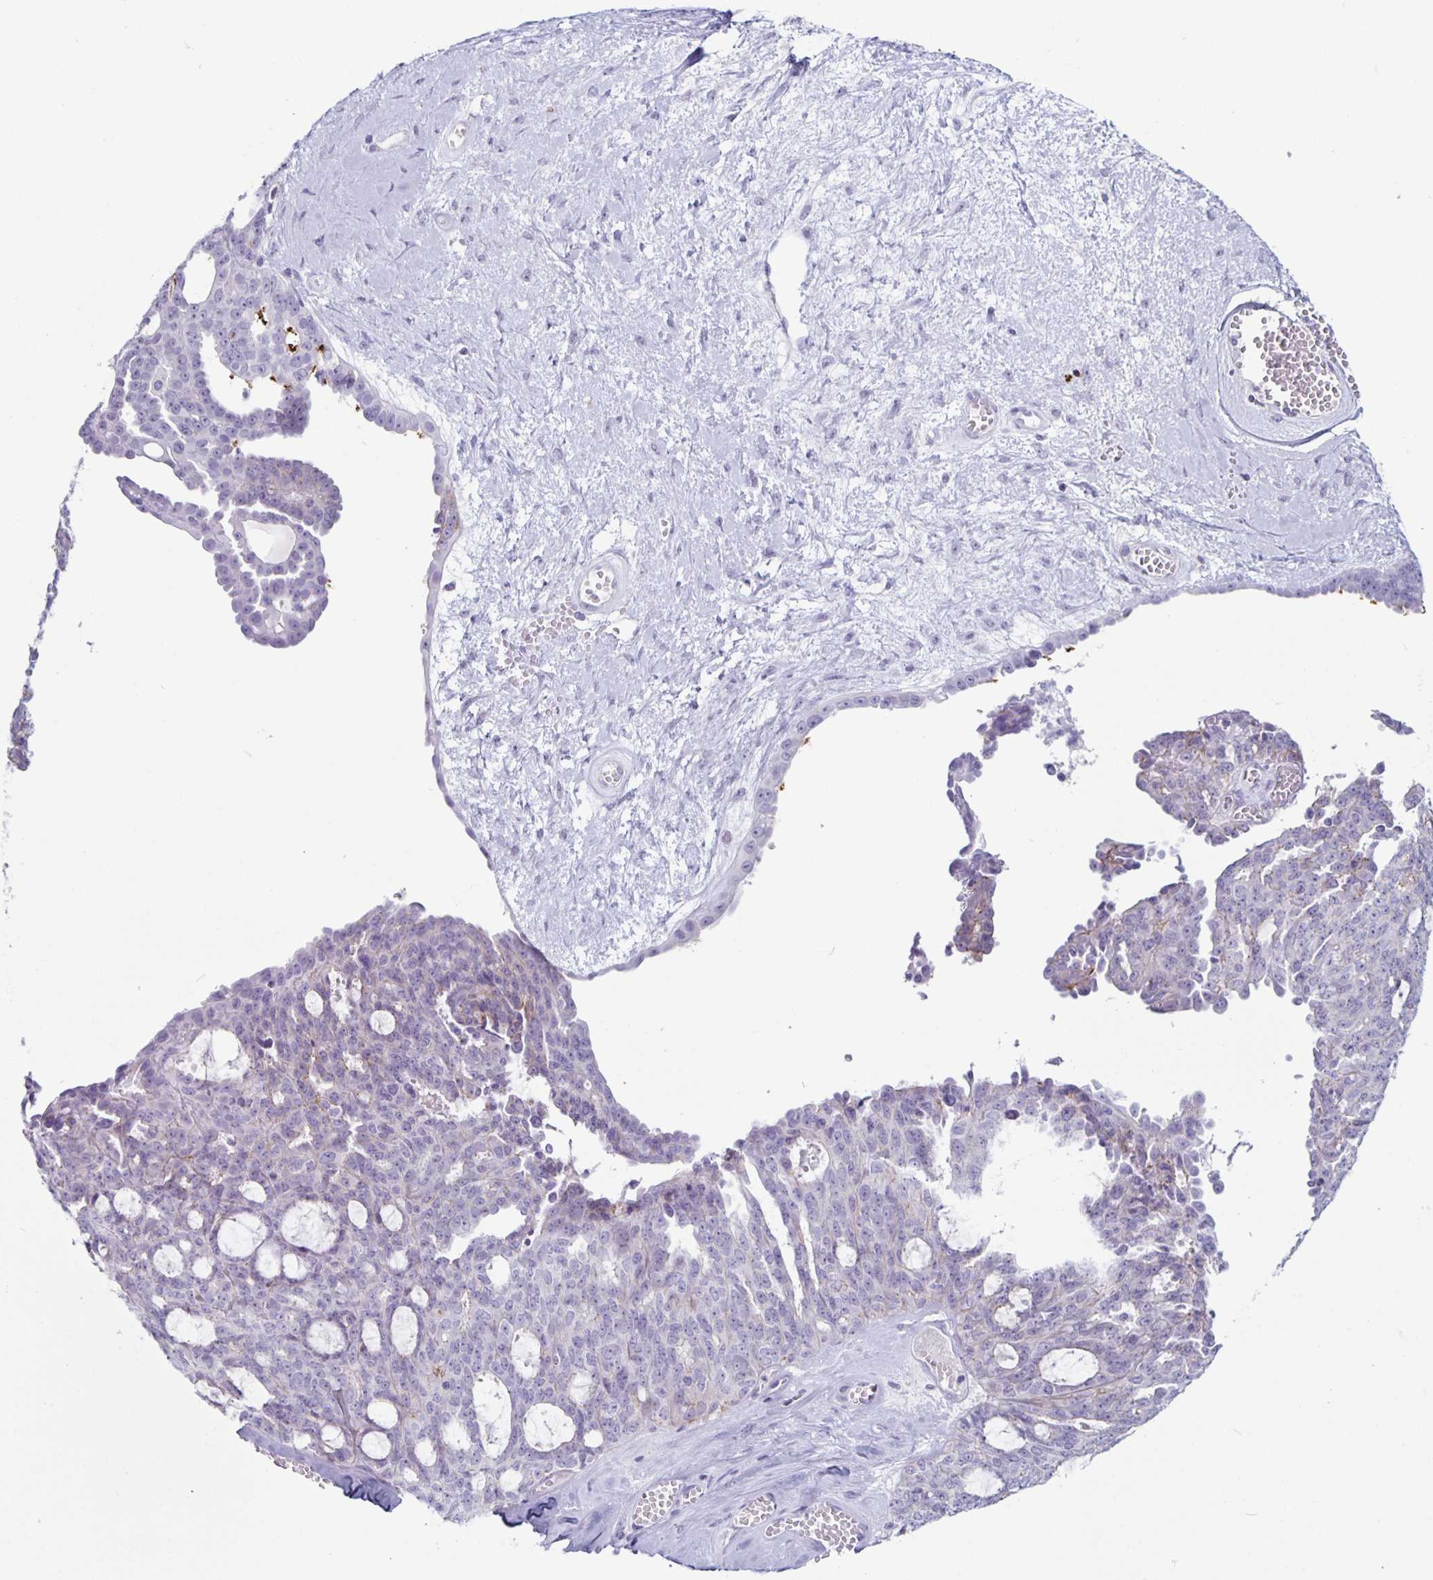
{"staining": {"intensity": "negative", "quantity": "none", "location": "none"}, "tissue": "ovarian cancer", "cell_type": "Tumor cells", "image_type": "cancer", "snomed": [{"axis": "morphology", "description": "Cystadenocarcinoma, serous, NOS"}, {"axis": "topography", "description": "Ovary"}], "caption": "Immunohistochemistry image of neoplastic tissue: human ovarian serous cystadenocarcinoma stained with DAB (3,3'-diaminobenzidine) demonstrates no significant protein positivity in tumor cells.", "gene": "GZMK", "patient": {"sex": "female", "age": 71}}